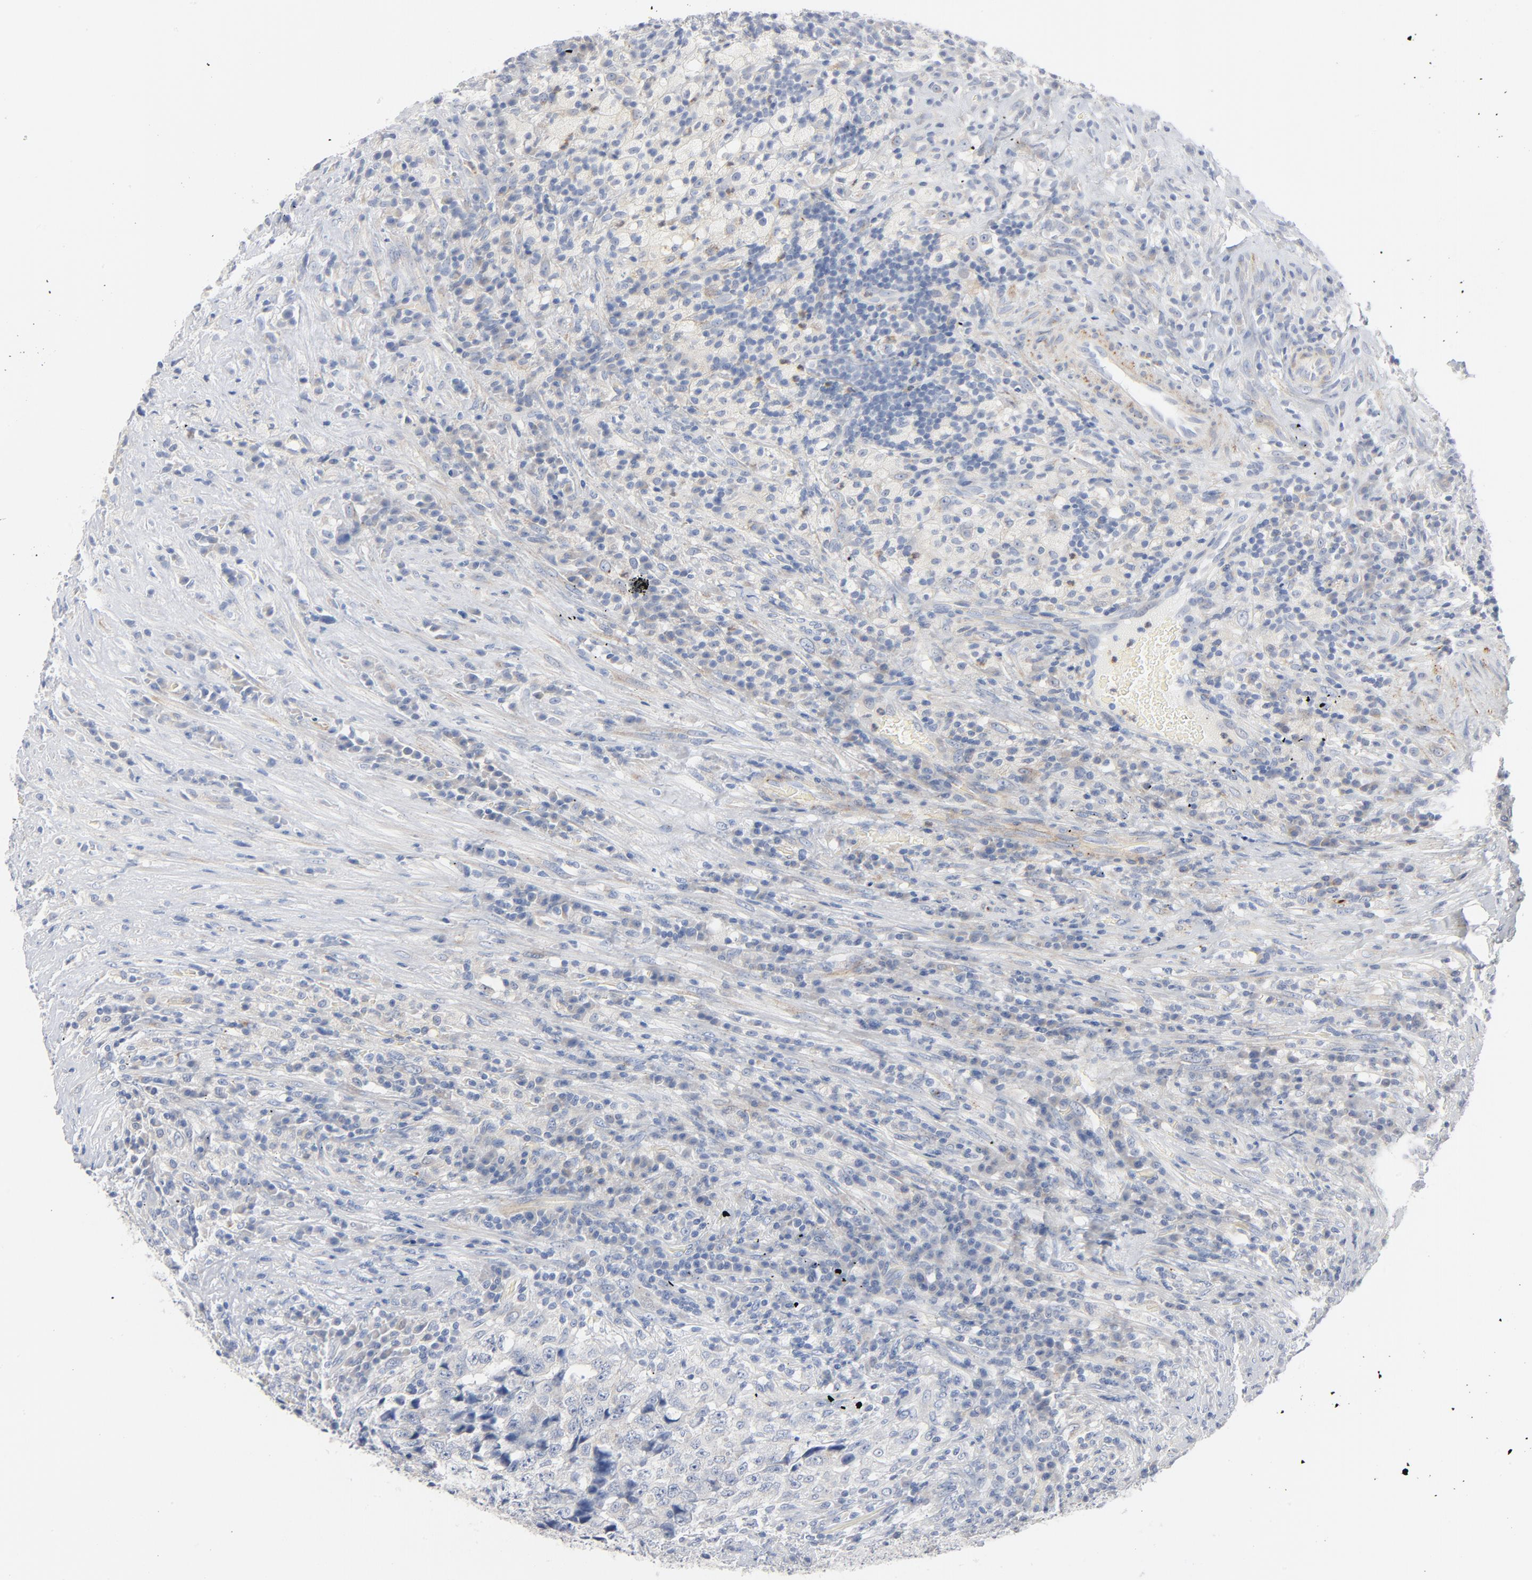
{"staining": {"intensity": "negative", "quantity": "none", "location": "none"}, "tissue": "testis cancer", "cell_type": "Tumor cells", "image_type": "cancer", "snomed": [{"axis": "morphology", "description": "Necrosis, NOS"}, {"axis": "morphology", "description": "Carcinoma, Embryonal, NOS"}, {"axis": "topography", "description": "Testis"}], "caption": "Tumor cells show no significant expression in embryonal carcinoma (testis). Nuclei are stained in blue.", "gene": "IFT43", "patient": {"sex": "male", "age": 19}}